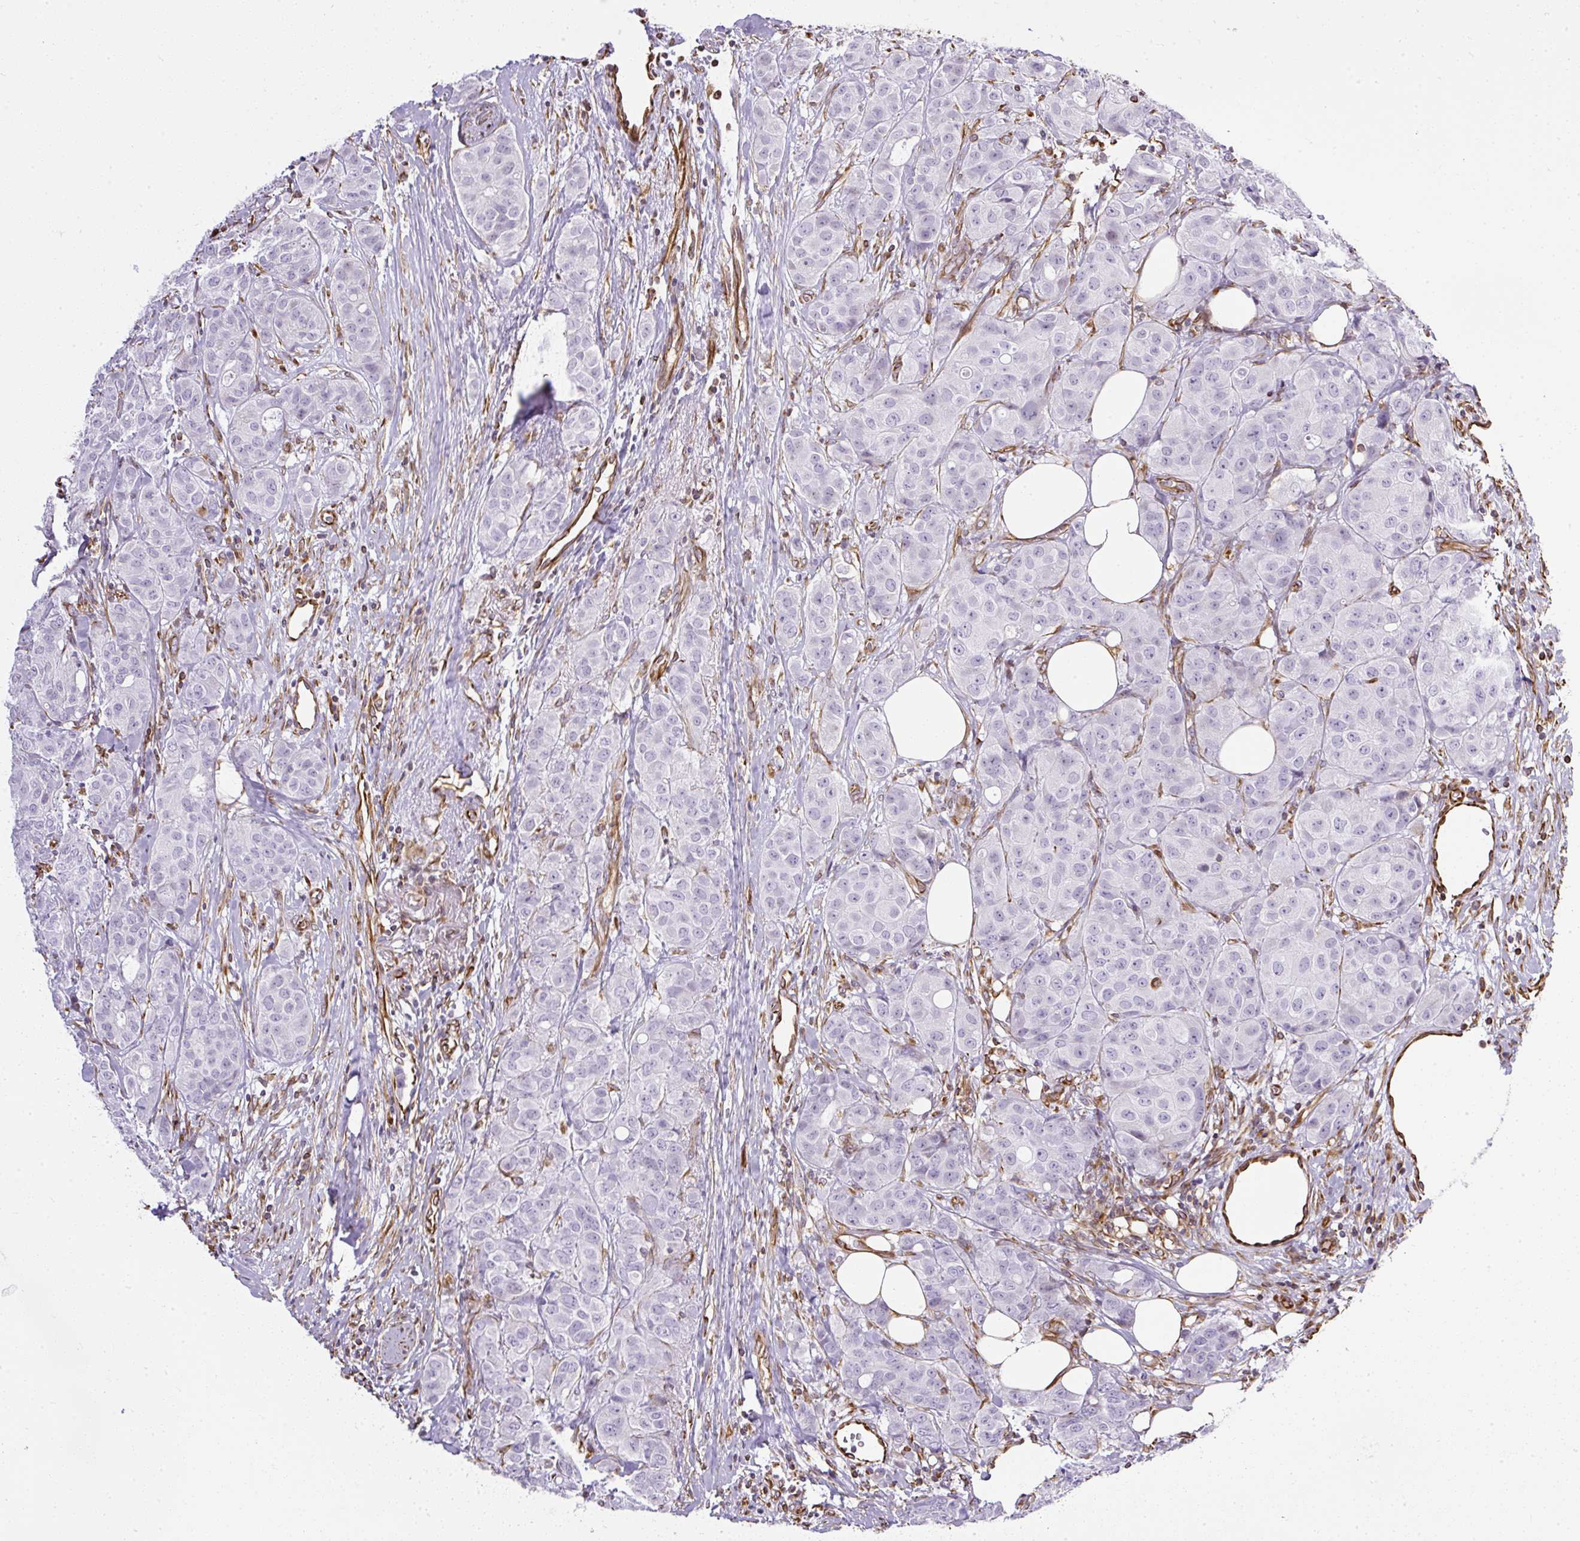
{"staining": {"intensity": "negative", "quantity": "none", "location": "none"}, "tissue": "breast cancer", "cell_type": "Tumor cells", "image_type": "cancer", "snomed": [{"axis": "morphology", "description": "Duct carcinoma"}, {"axis": "topography", "description": "Breast"}], "caption": "Immunohistochemistry (IHC) of human breast cancer displays no expression in tumor cells.", "gene": "PLS1", "patient": {"sex": "female", "age": 43}}